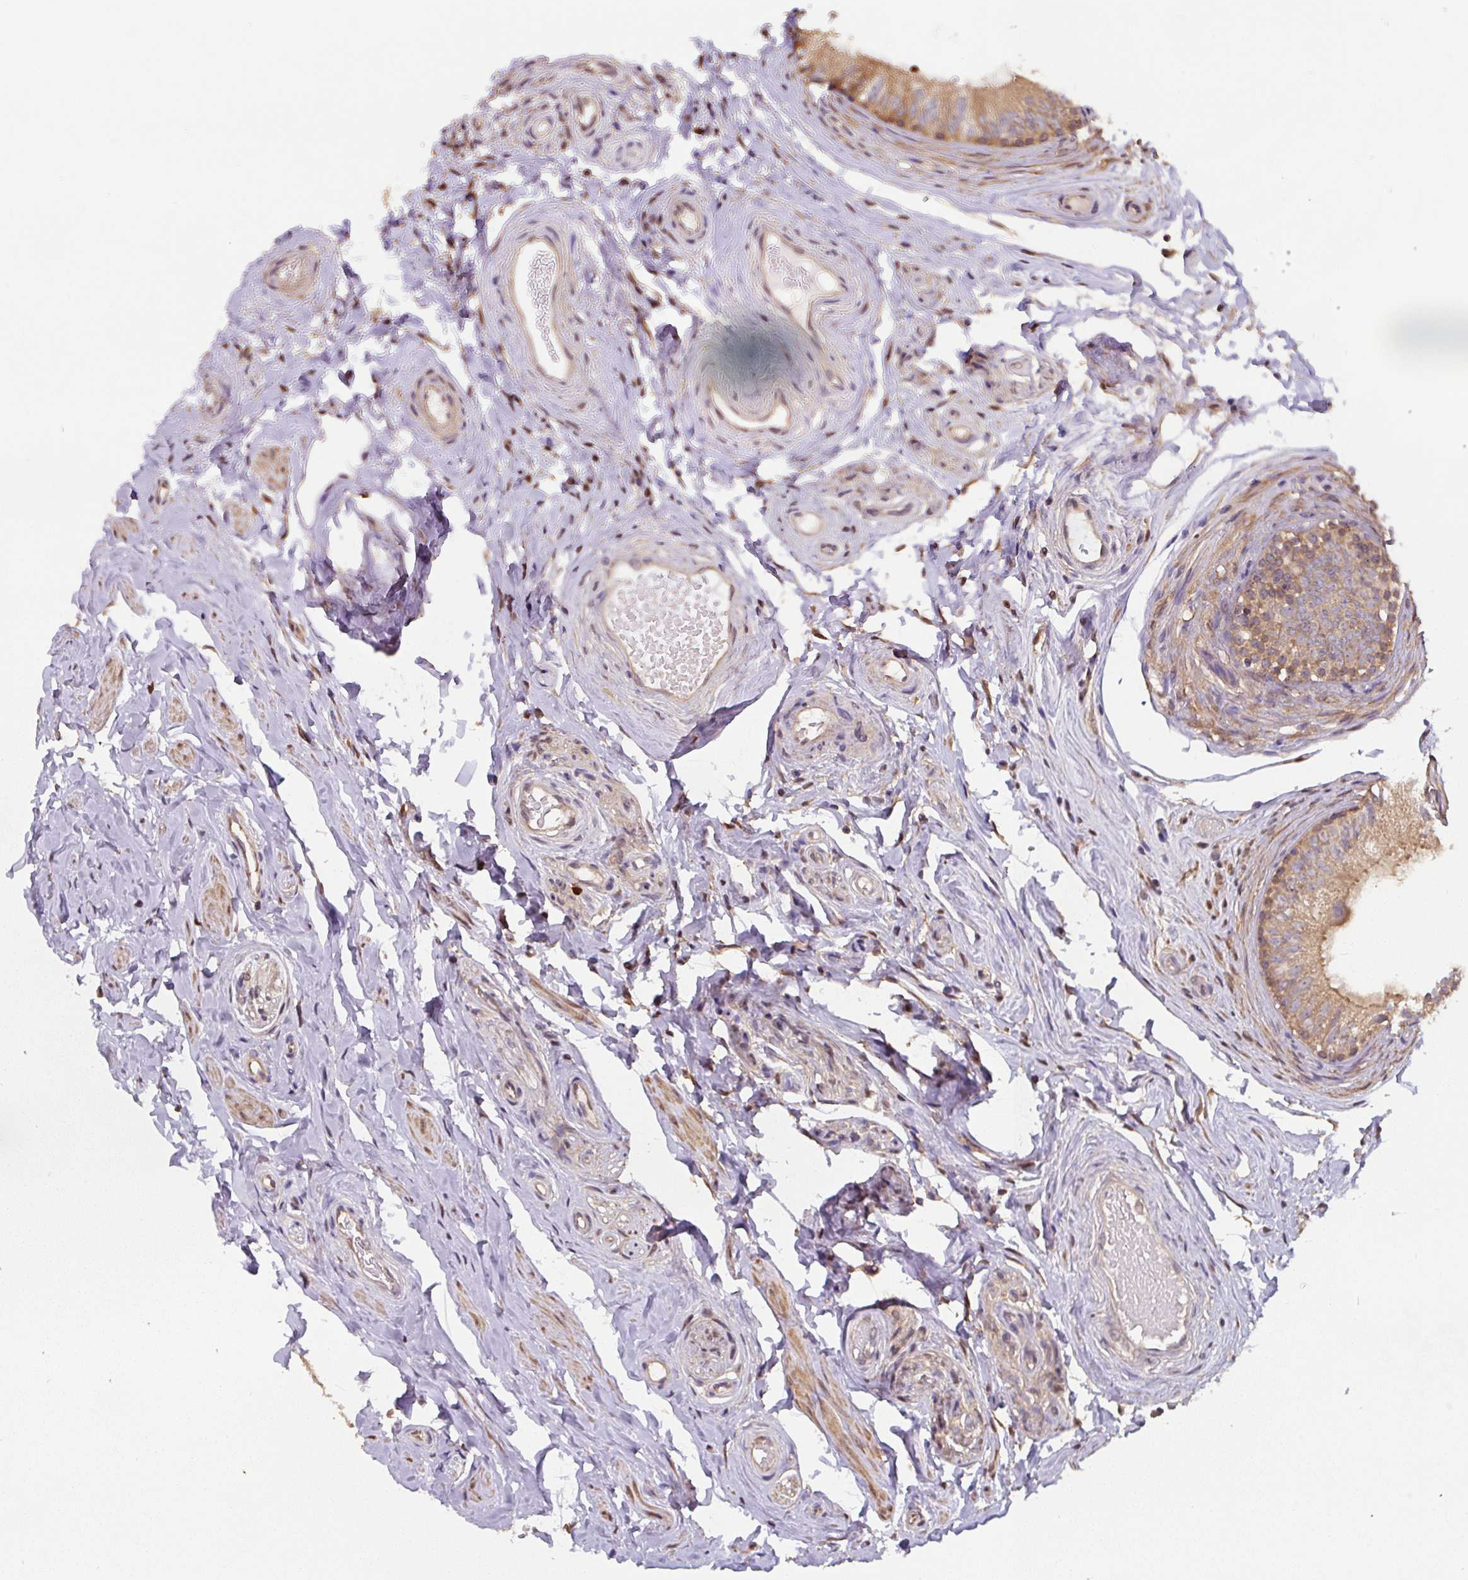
{"staining": {"intensity": "strong", "quantity": "25%-75%", "location": "cytoplasmic/membranous"}, "tissue": "epididymis", "cell_type": "Glandular cells", "image_type": "normal", "snomed": [{"axis": "morphology", "description": "Normal tissue, NOS"}, {"axis": "morphology", "description": "Seminoma, NOS"}, {"axis": "topography", "description": "Testis"}, {"axis": "topography", "description": "Epididymis"}], "caption": "Immunohistochemistry (IHC) micrograph of normal human epididymis stained for a protein (brown), which shows high levels of strong cytoplasmic/membranous staining in about 25%-75% of glandular cells.", "gene": "ST13", "patient": {"sex": "male", "age": 45}}